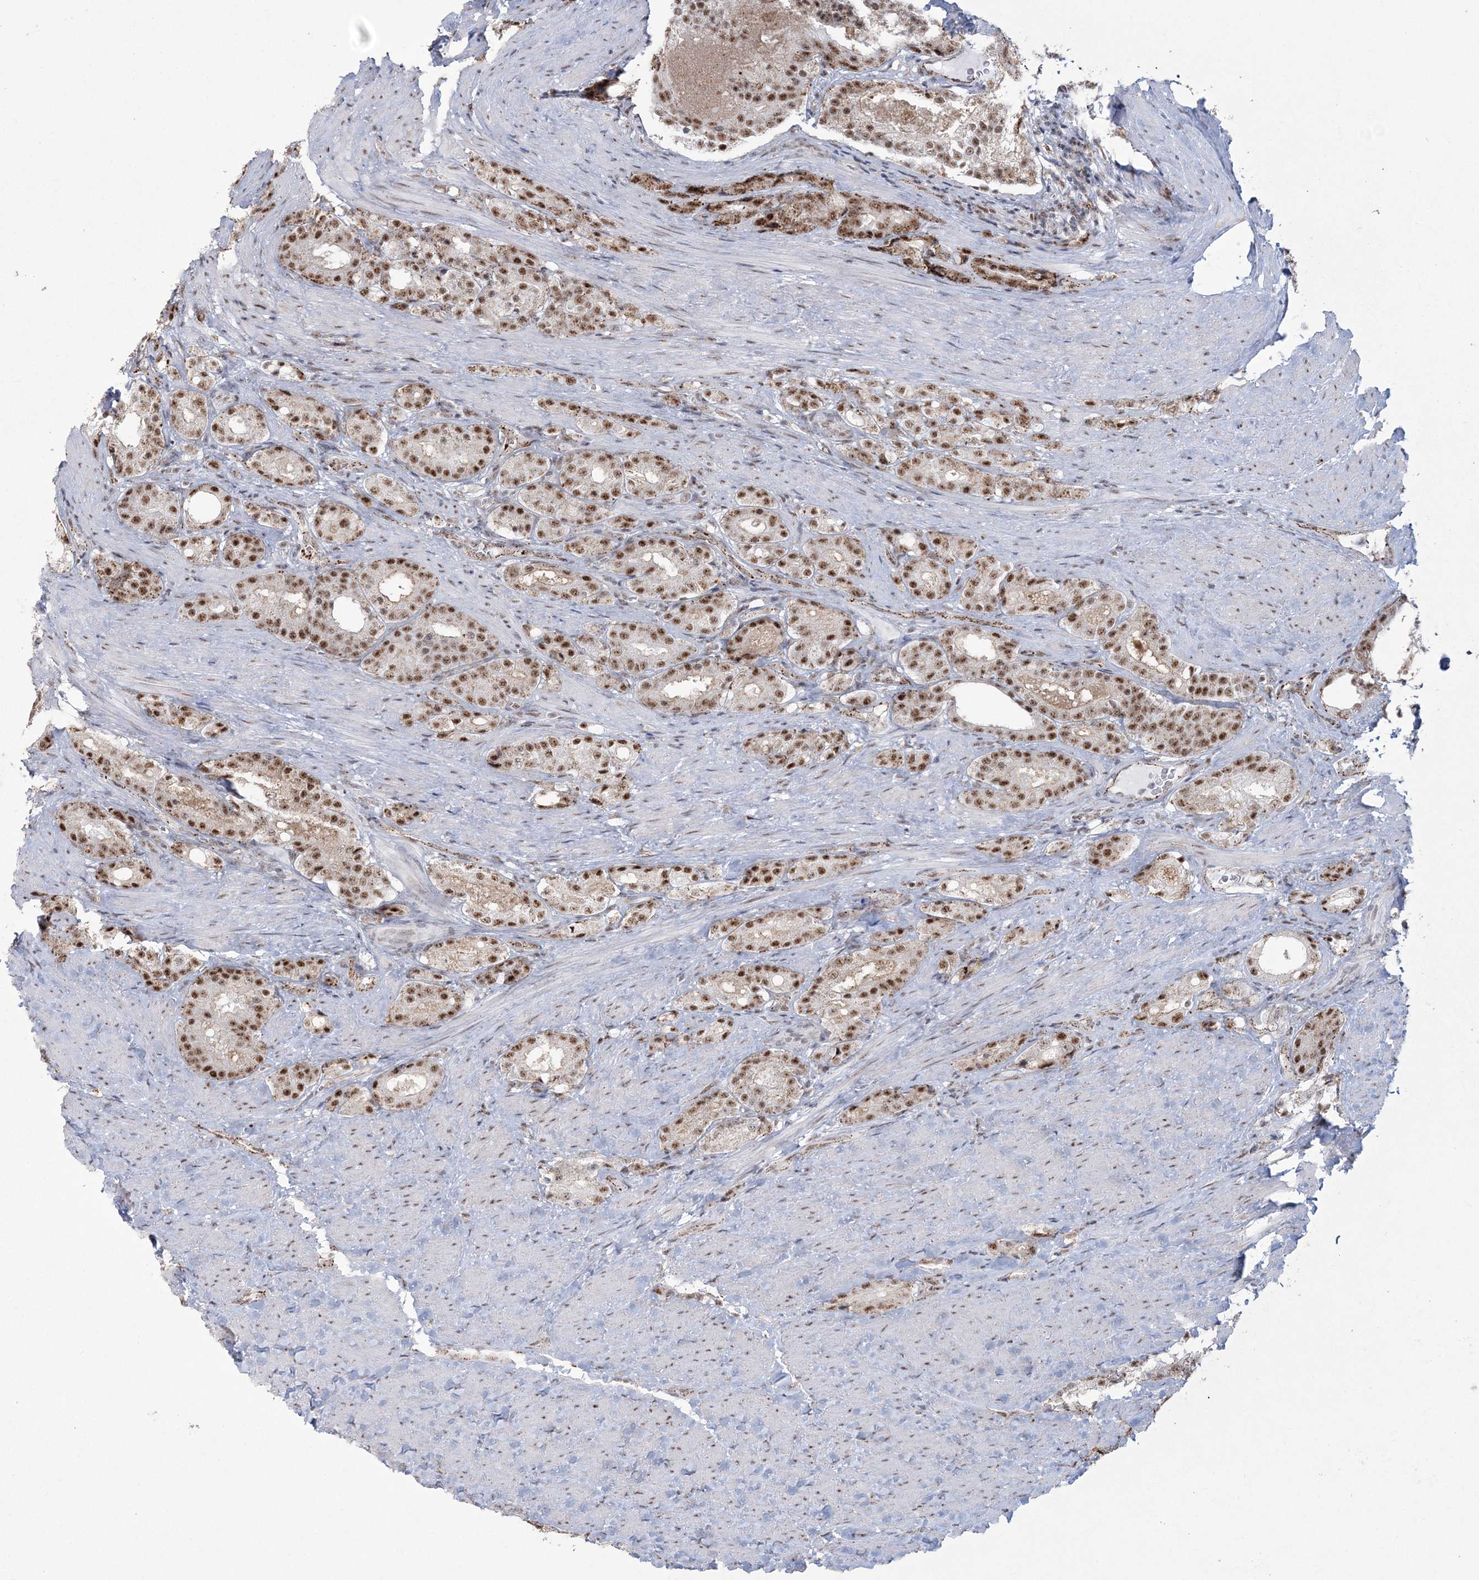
{"staining": {"intensity": "moderate", "quantity": ">75%", "location": "nuclear"}, "tissue": "prostate cancer", "cell_type": "Tumor cells", "image_type": "cancer", "snomed": [{"axis": "morphology", "description": "Adenocarcinoma, High grade"}, {"axis": "topography", "description": "Prostate"}], "caption": "Tumor cells display moderate nuclear staining in about >75% of cells in adenocarcinoma (high-grade) (prostate).", "gene": "RBM17", "patient": {"sex": "male", "age": 60}}